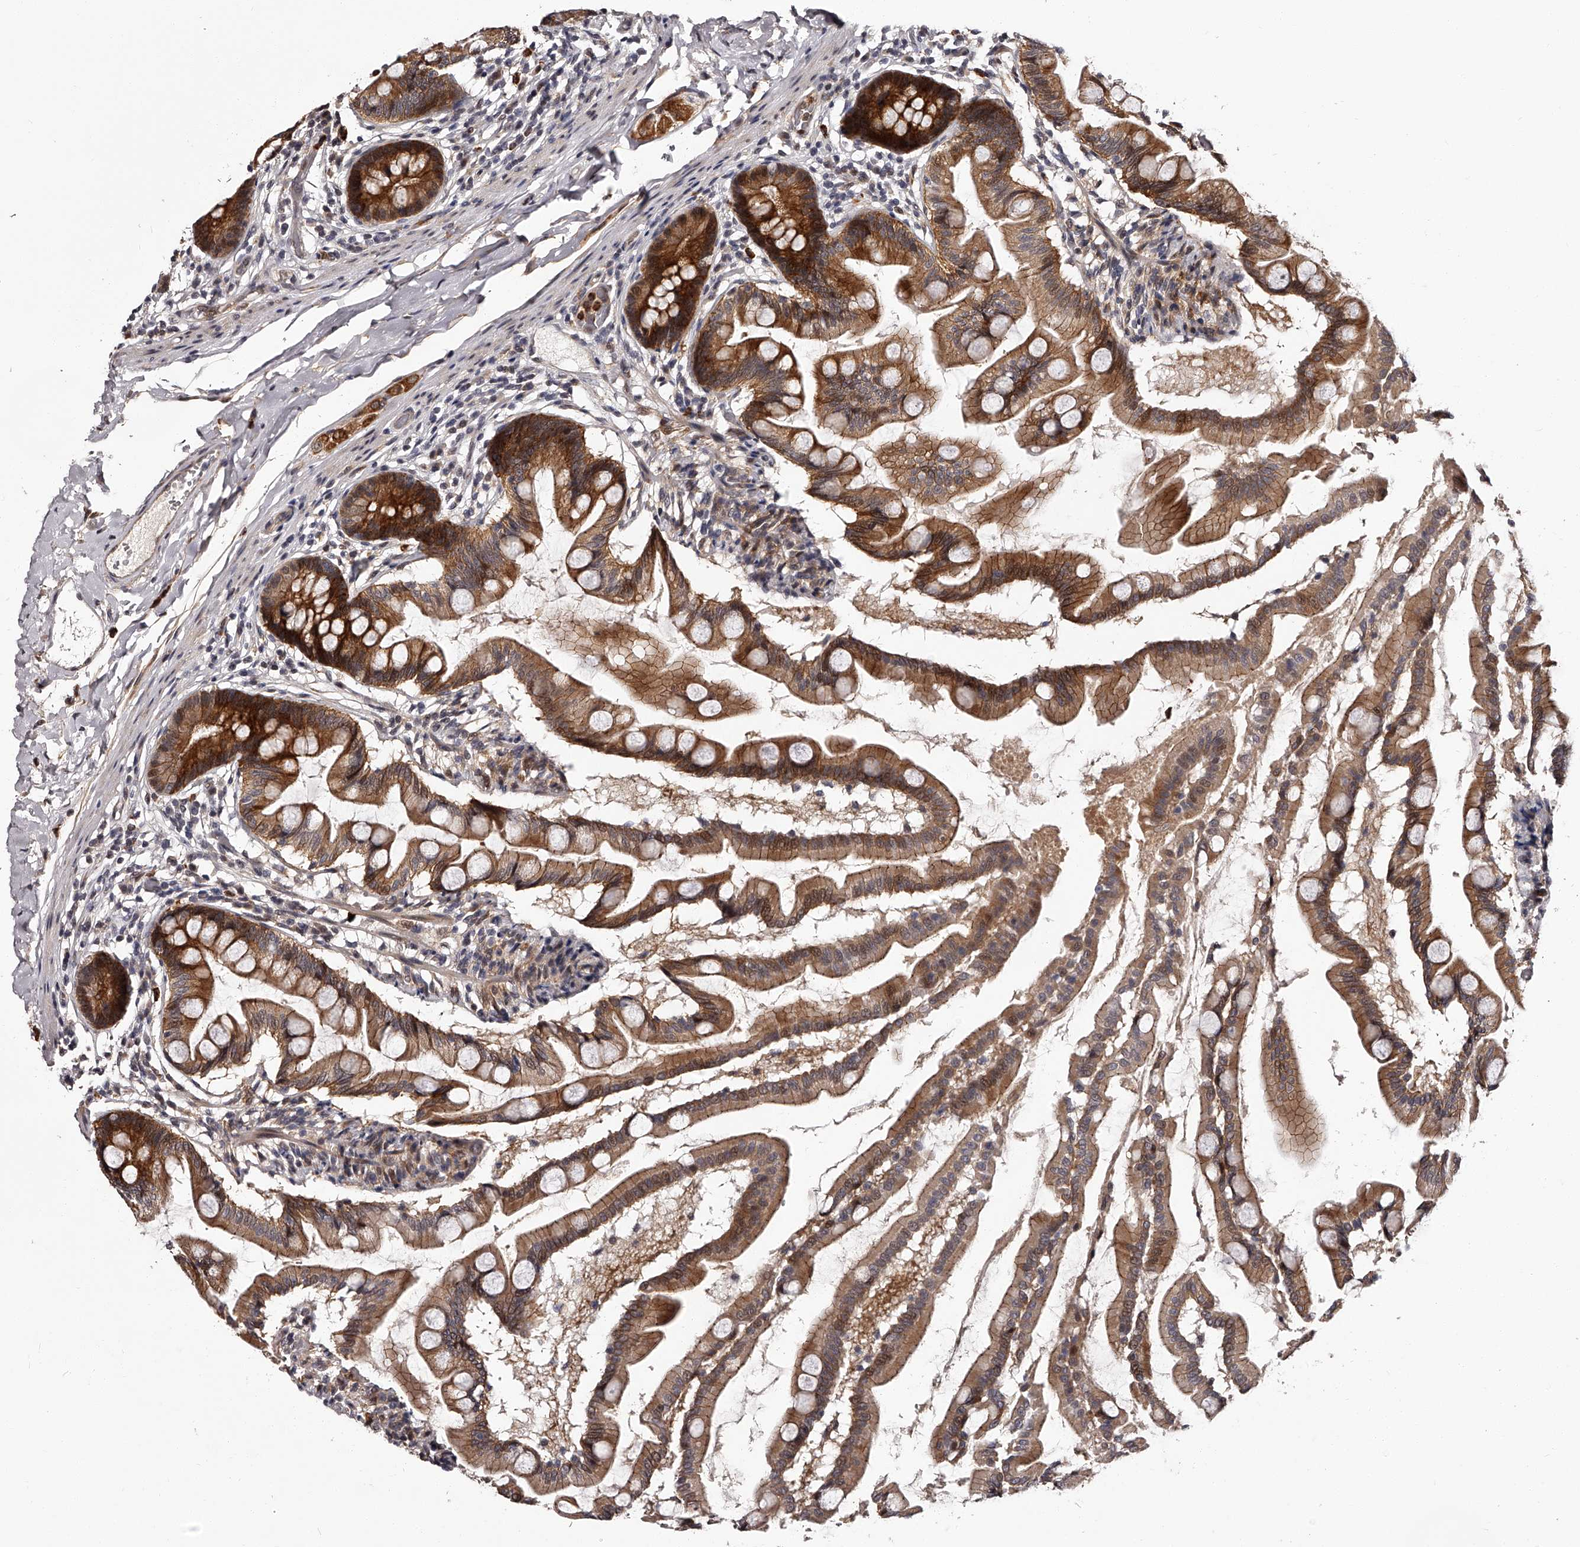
{"staining": {"intensity": "strong", "quantity": ">75%", "location": "cytoplasmic/membranous"}, "tissue": "small intestine", "cell_type": "Glandular cells", "image_type": "normal", "snomed": [{"axis": "morphology", "description": "Normal tissue, NOS"}, {"axis": "topography", "description": "Small intestine"}], "caption": "Small intestine stained with a brown dye shows strong cytoplasmic/membranous positive staining in approximately >75% of glandular cells.", "gene": "RSC1A1", "patient": {"sex": "female", "age": 56}}